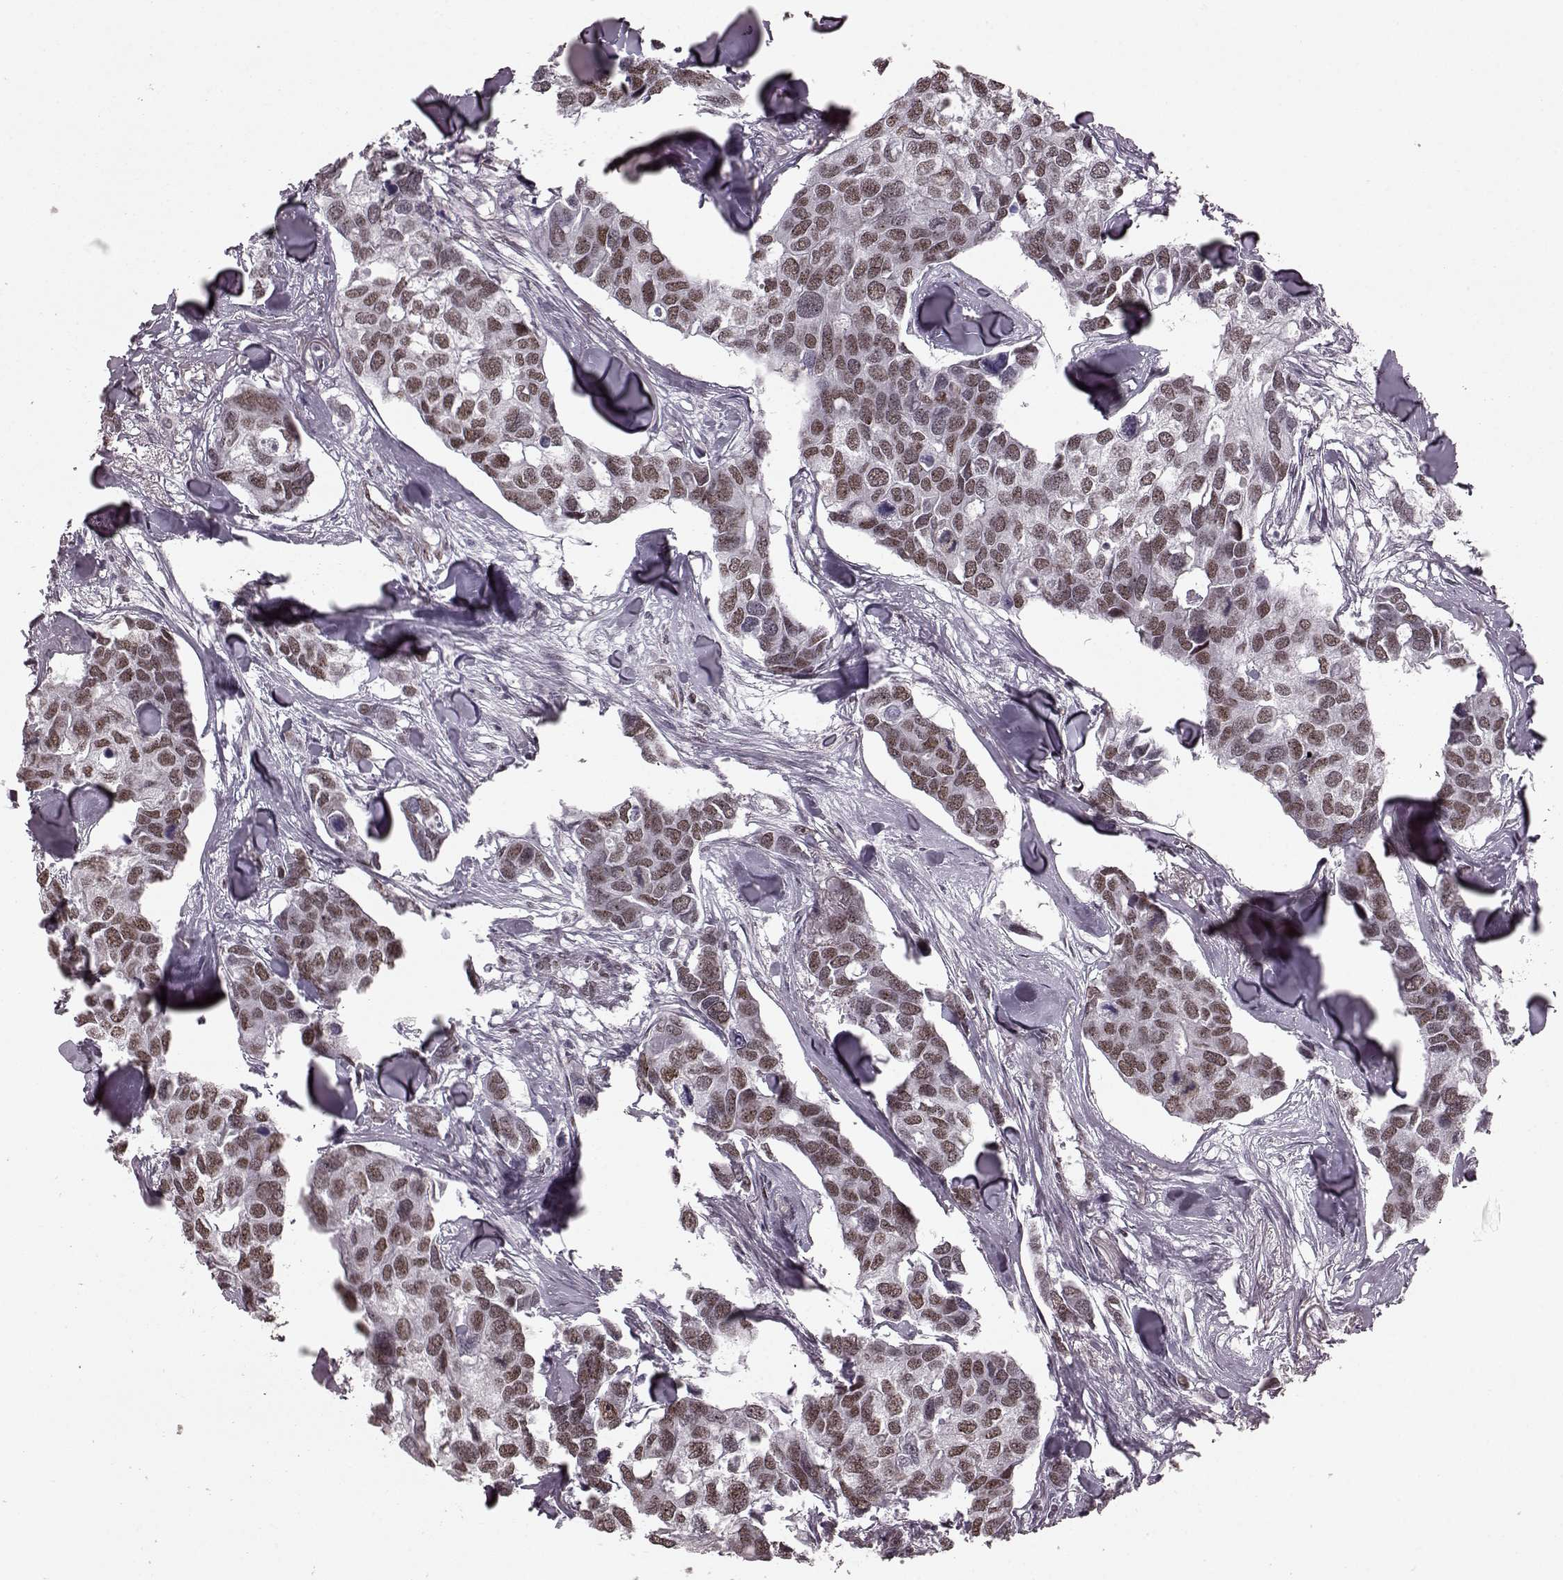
{"staining": {"intensity": "moderate", "quantity": ">75%", "location": "nuclear"}, "tissue": "breast cancer", "cell_type": "Tumor cells", "image_type": "cancer", "snomed": [{"axis": "morphology", "description": "Duct carcinoma"}, {"axis": "topography", "description": "Breast"}], "caption": "Breast intraductal carcinoma tissue exhibits moderate nuclear expression in approximately >75% of tumor cells (IHC, brightfield microscopy, high magnification).", "gene": "NR2C1", "patient": {"sex": "female", "age": 83}}